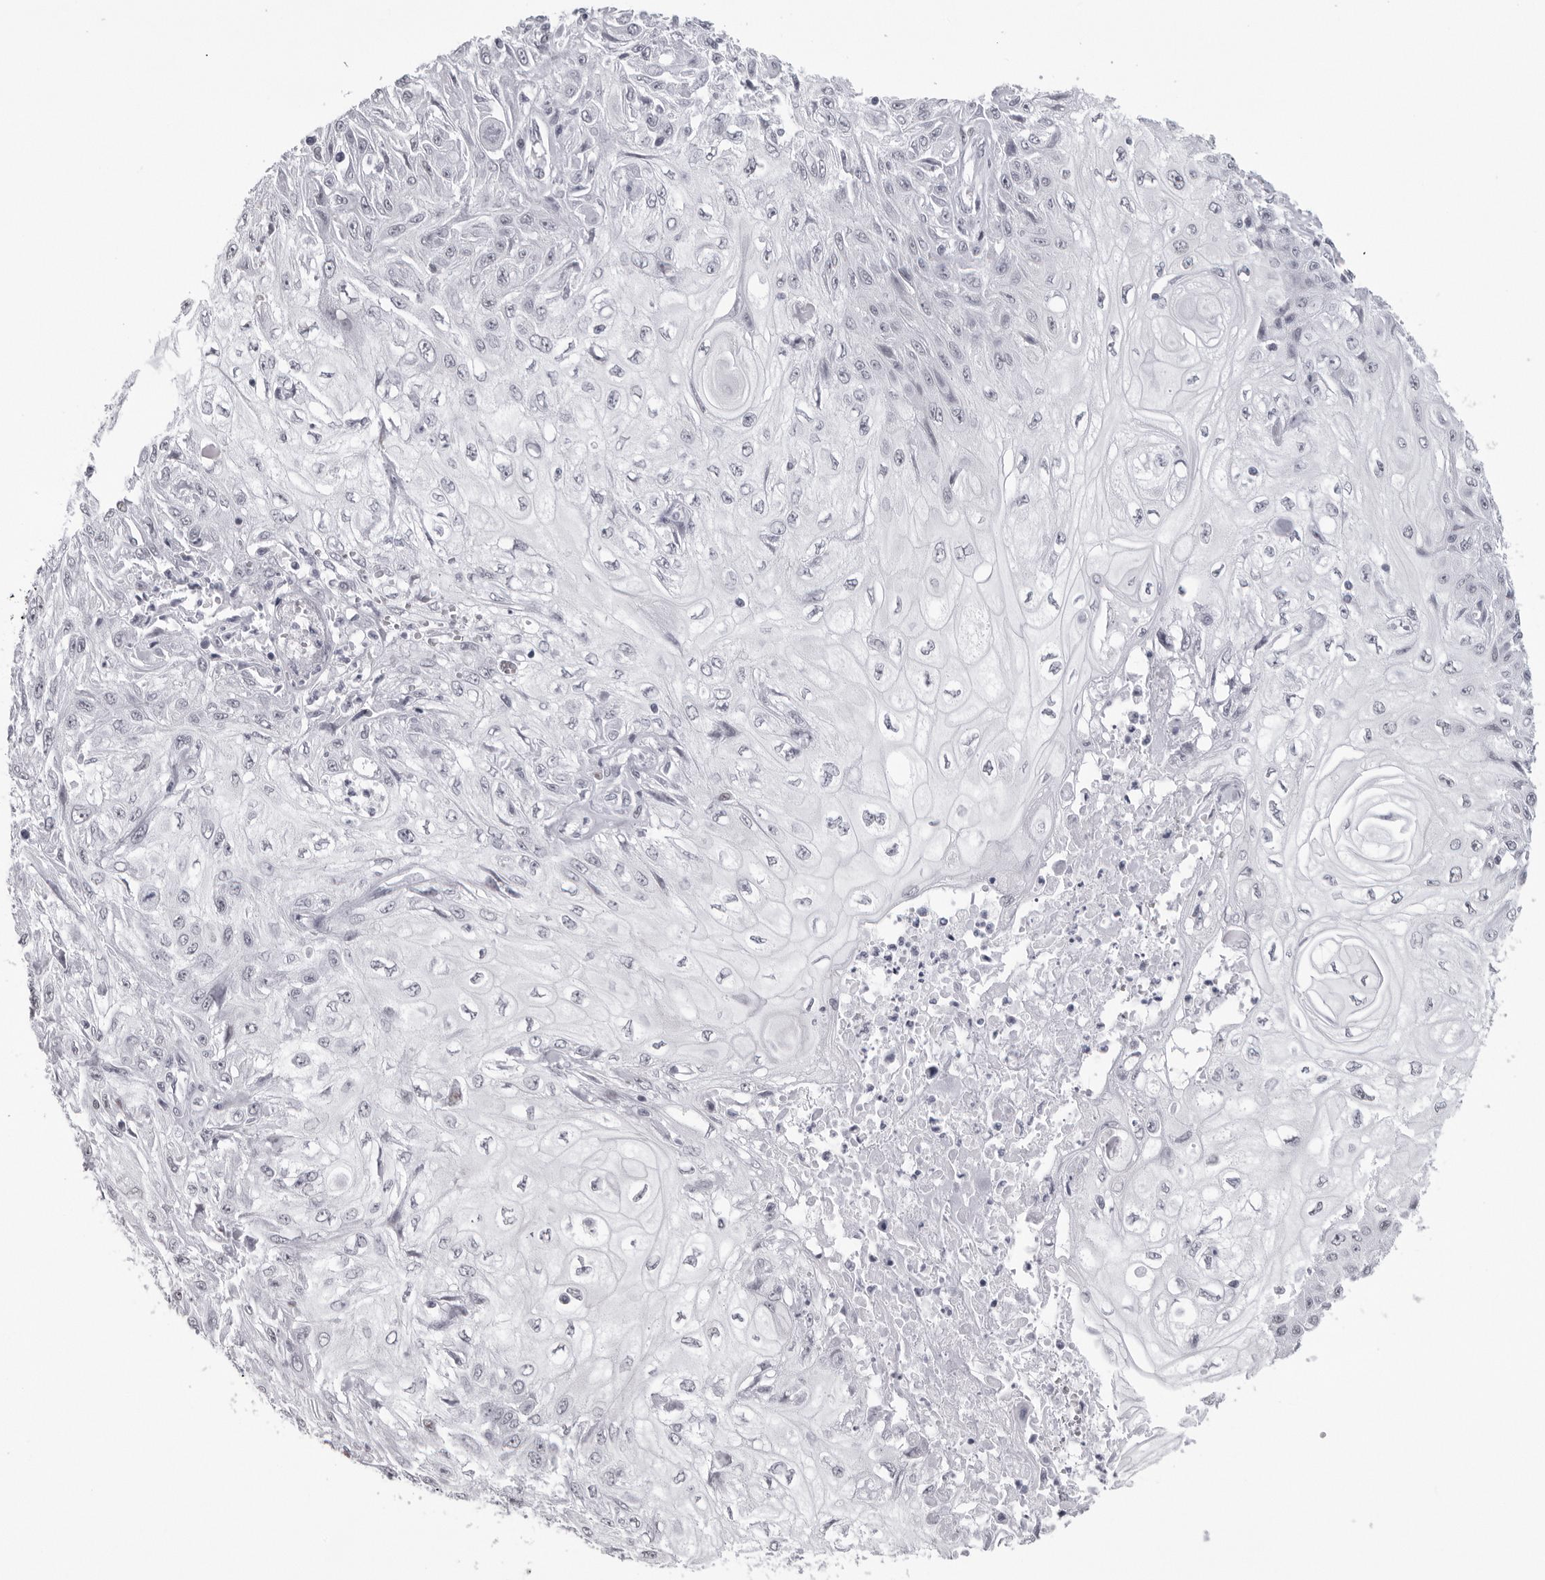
{"staining": {"intensity": "negative", "quantity": "none", "location": "none"}, "tissue": "skin cancer", "cell_type": "Tumor cells", "image_type": "cancer", "snomed": [{"axis": "morphology", "description": "Squamous cell carcinoma, NOS"}, {"axis": "morphology", "description": "Squamous cell carcinoma, metastatic, NOS"}, {"axis": "topography", "description": "Skin"}, {"axis": "topography", "description": "Lymph node"}], "caption": "This is a micrograph of IHC staining of skin cancer, which shows no positivity in tumor cells.", "gene": "ESPN", "patient": {"sex": "male", "age": 75}}